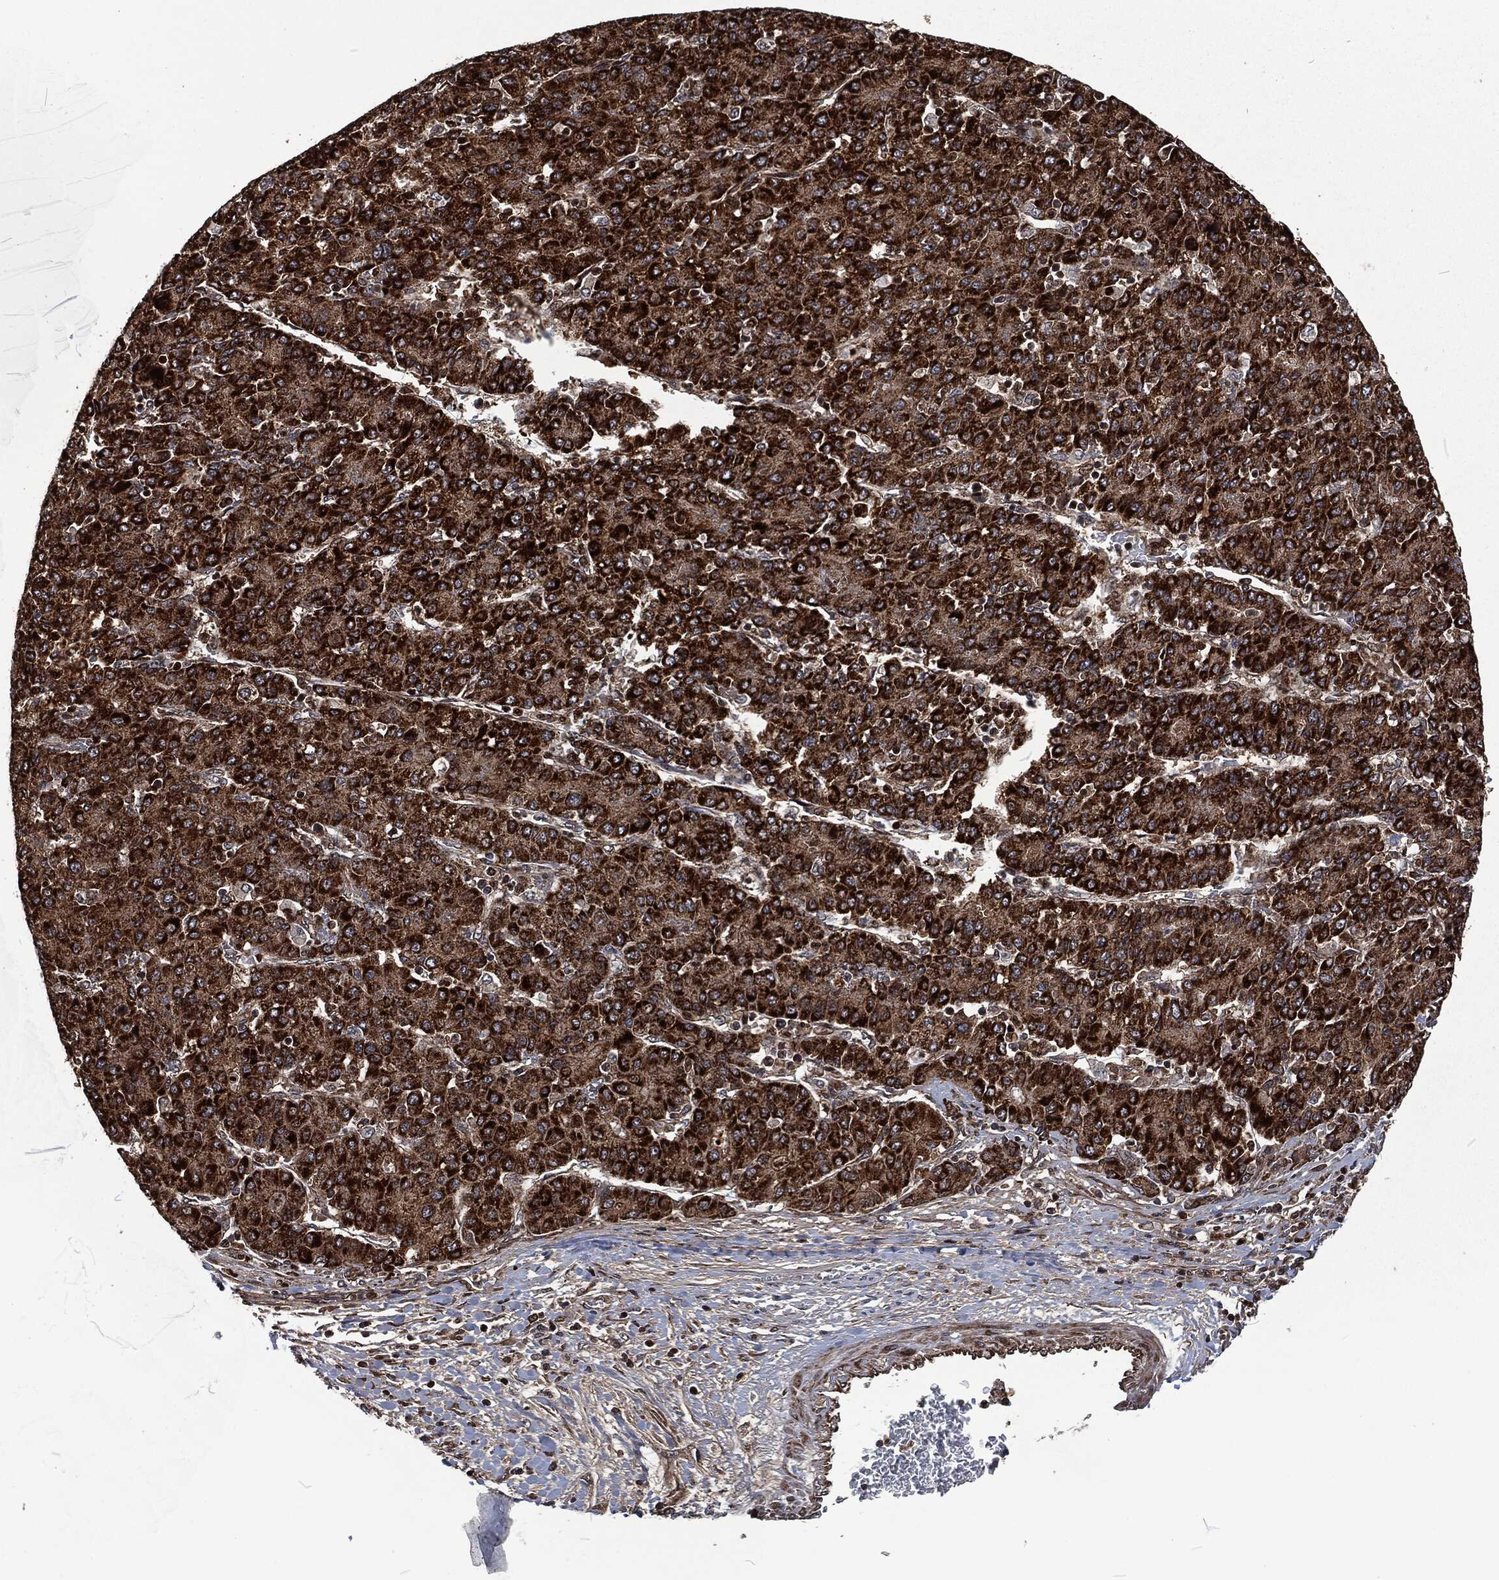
{"staining": {"intensity": "strong", "quantity": ">75%", "location": "cytoplasmic/membranous"}, "tissue": "liver cancer", "cell_type": "Tumor cells", "image_type": "cancer", "snomed": [{"axis": "morphology", "description": "Carcinoma, Hepatocellular, NOS"}, {"axis": "topography", "description": "Liver"}], "caption": "An image of human liver cancer stained for a protein demonstrates strong cytoplasmic/membranous brown staining in tumor cells. (DAB (3,3'-diaminobenzidine) = brown stain, brightfield microscopy at high magnification).", "gene": "CMPK2", "patient": {"sex": "male", "age": 65}}